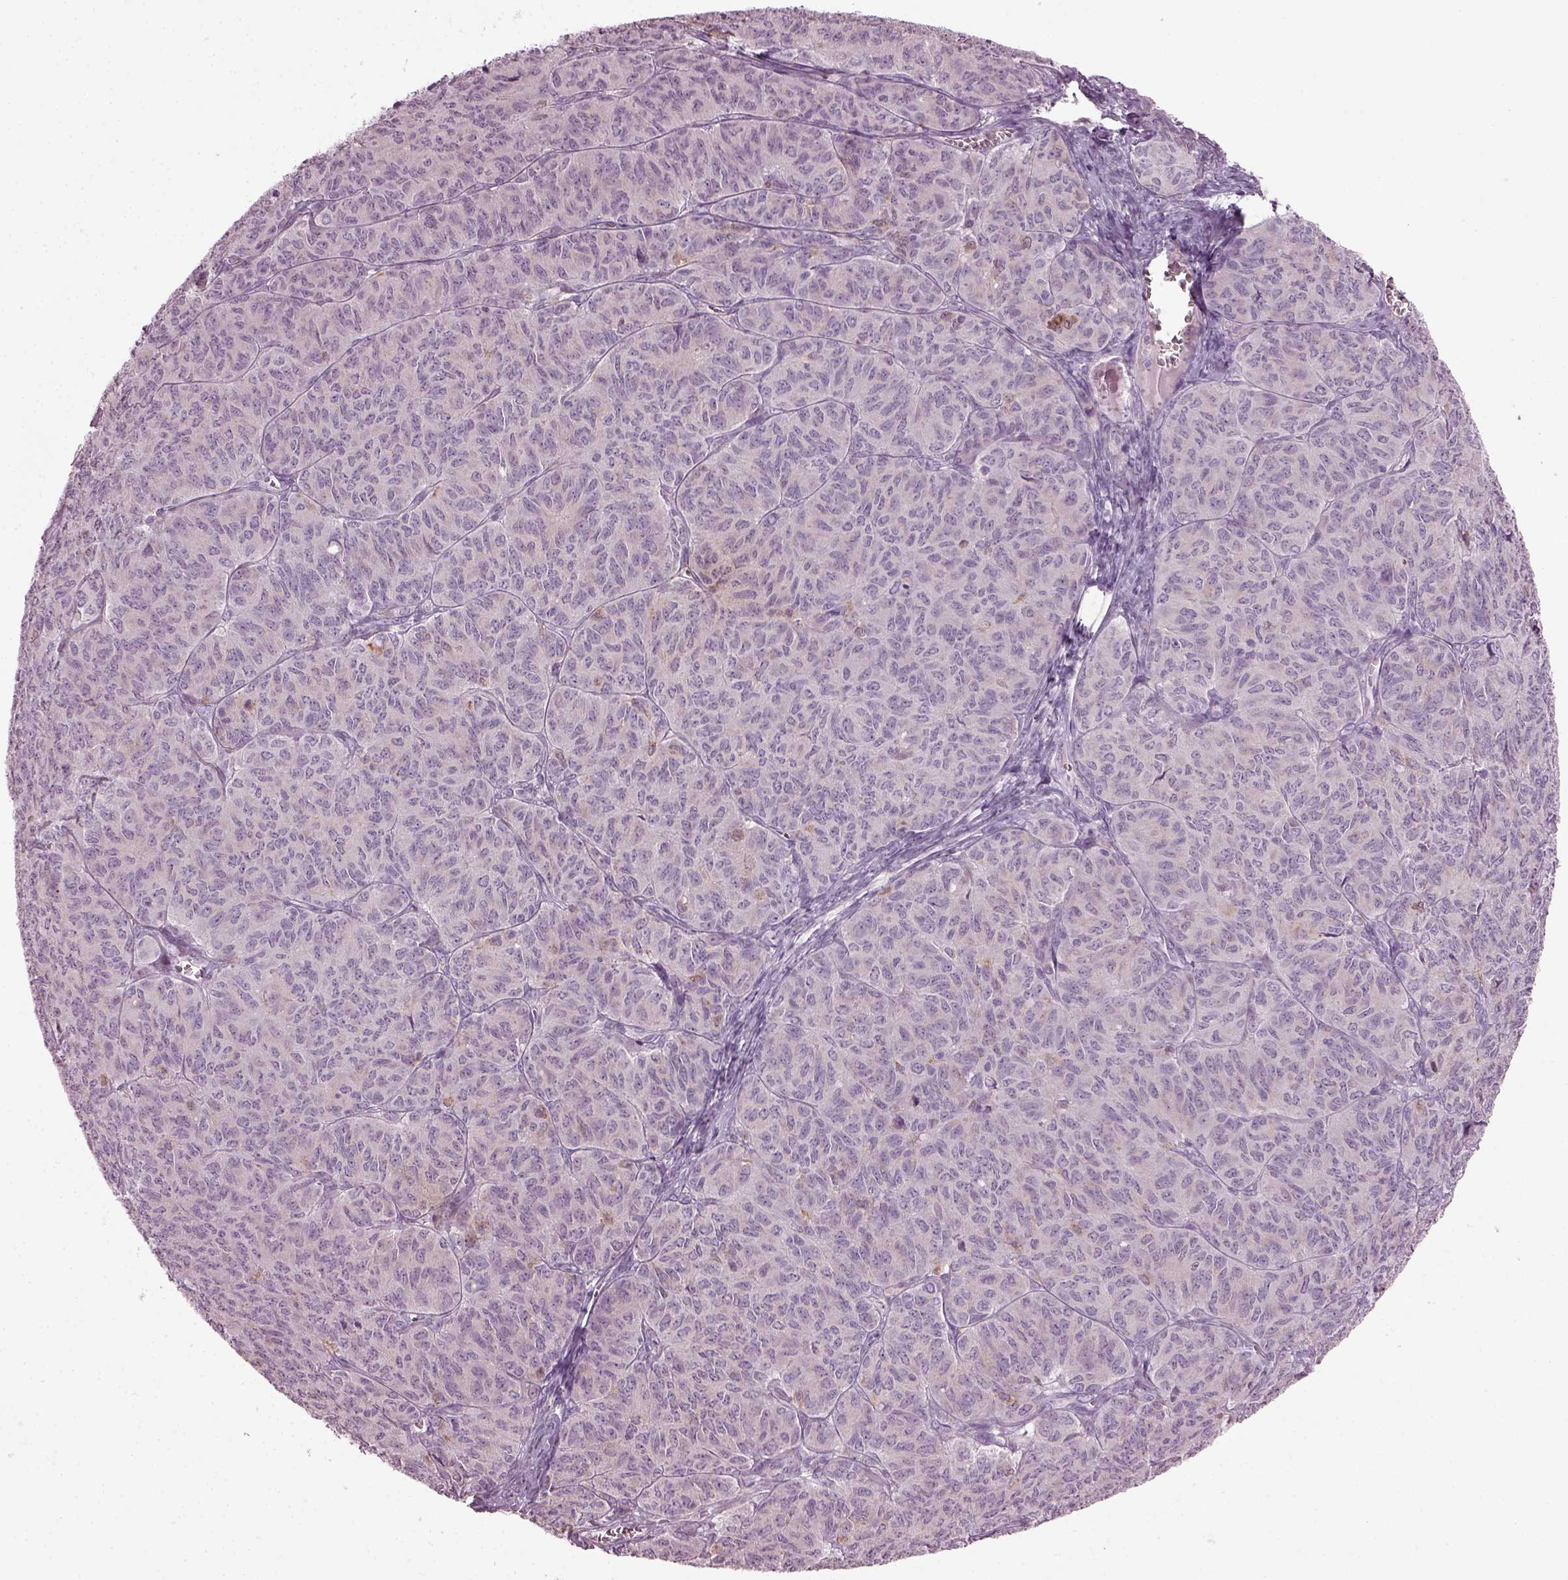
{"staining": {"intensity": "negative", "quantity": "none", "location": "none"}, "tissue": "ovarian cancer", "cell_type": "Tumor cells", "image_type": "cancer", "snomed": [{"axis": "morphology", "description": "Carcinoma, endometroid"}, {"axis": "topography", "description": "Ovary"}], "caption": "High magnification brightfield microscopy of ovarian cancer (endometroid carcinoma) stained with DAB (3,3'-diaminobenzidine) (brown) and counterstained with hematoxylin (blue): tumor cells show no significant staining. (DAB (3,3'-diaminobenzidine) IHC, high magnification).", "gene": "TMEM231", "patient": {"sex": "female", "age": 80}}